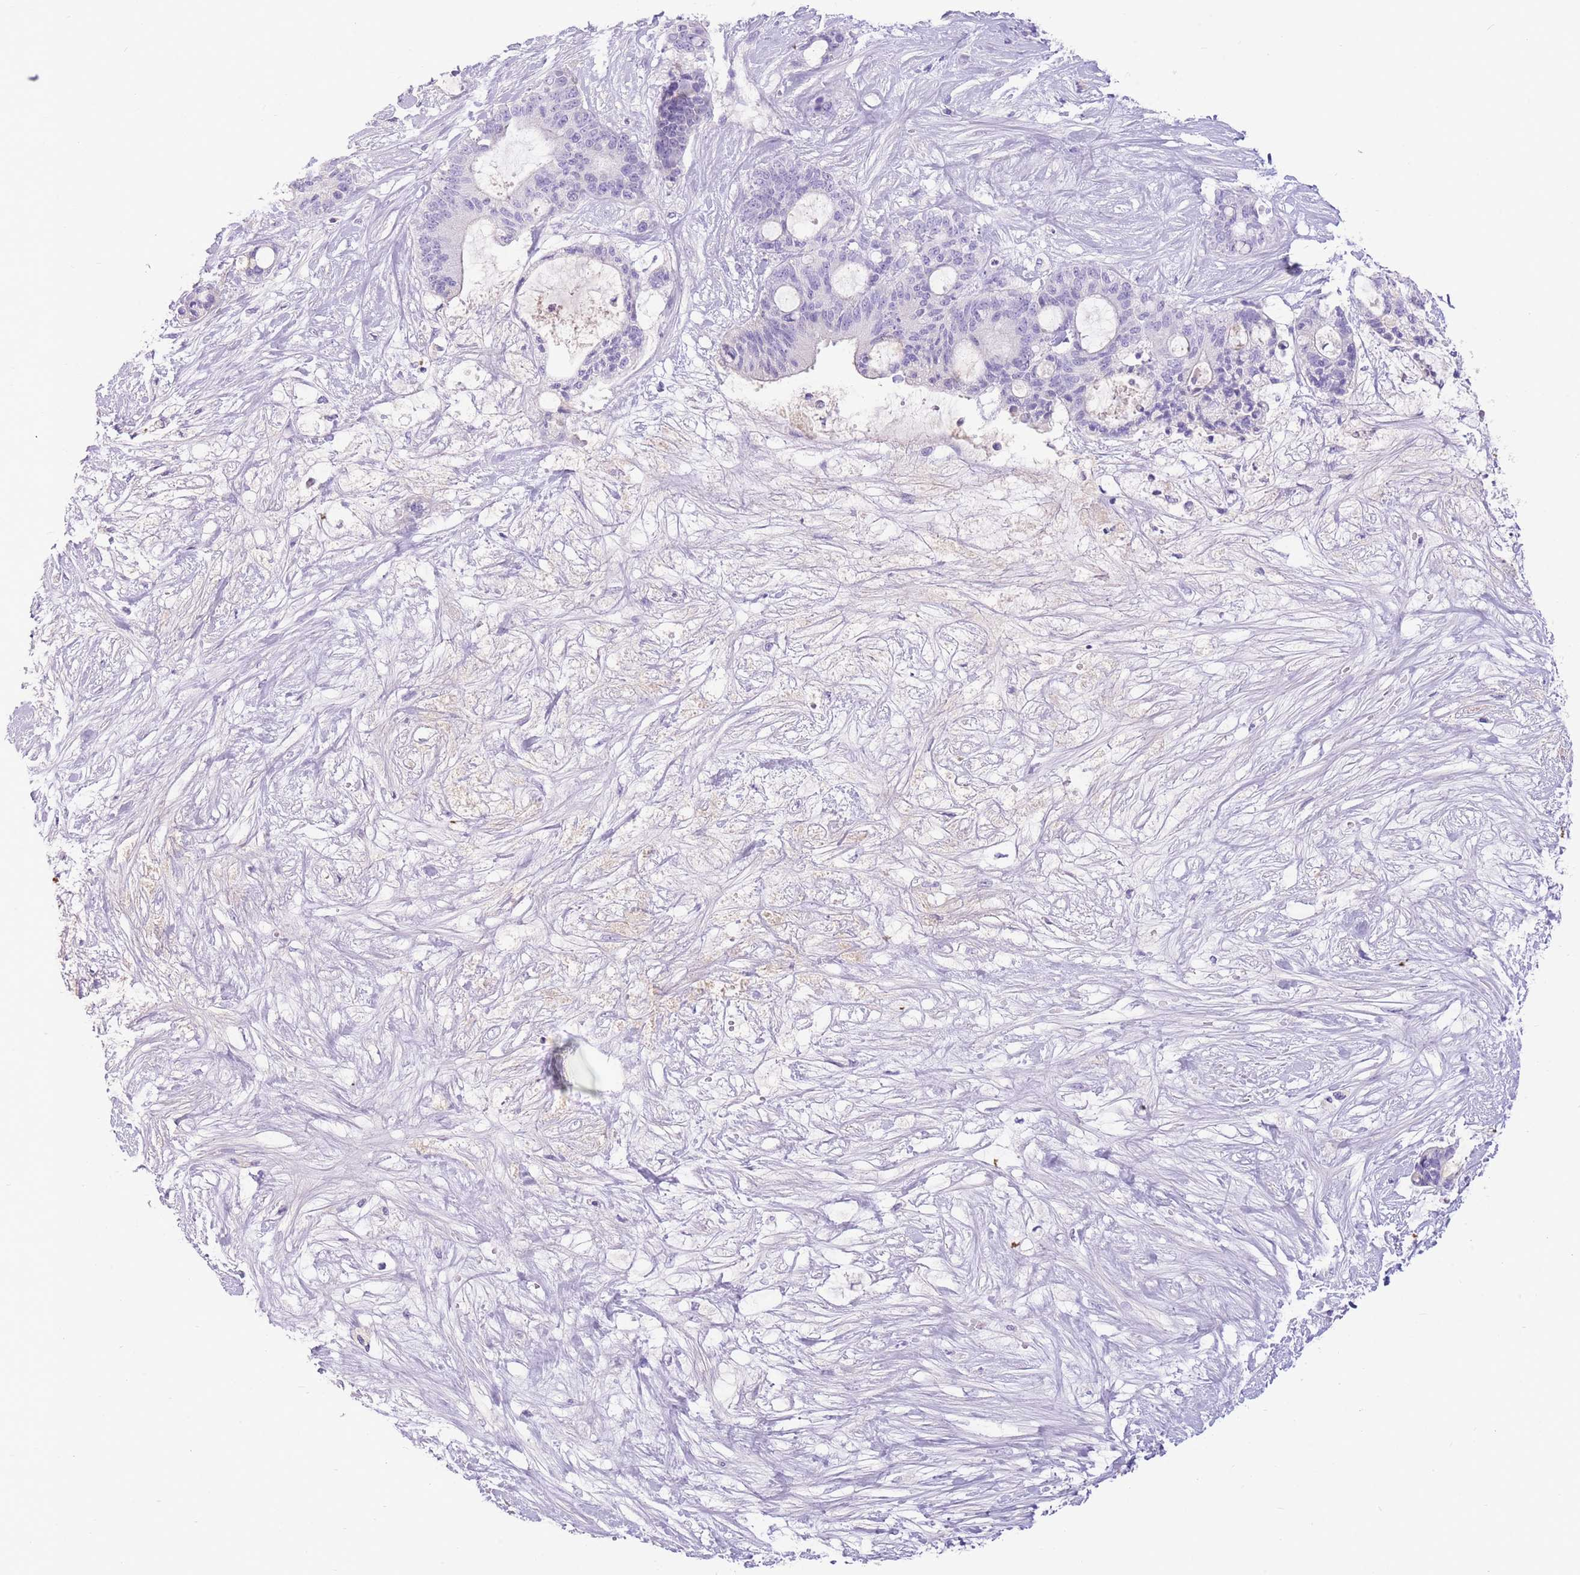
{"staining": {"intensity": "negative", "quantity": "none", "location": "none"}, "tissue": "liver cancer", "cell_type": "Tumor cells", "image_type": "cancer", "snomed": [{"axis": "morphology", "description": "Normal tissue, NOS"}, {"axis": "morphology", "description": "Cholangiocarcinoma"}, {"axis": "topography", "description": "Liver"}, {"axis": "topography", "description": "Peripheral nerve tissue"}], "caption": "Protein analysis of cholangiocarcinoma (liver) reveals no significant expression in tumor cells.", "gene": "TOX2", "patient": {"sex": "female", "age": 73}}